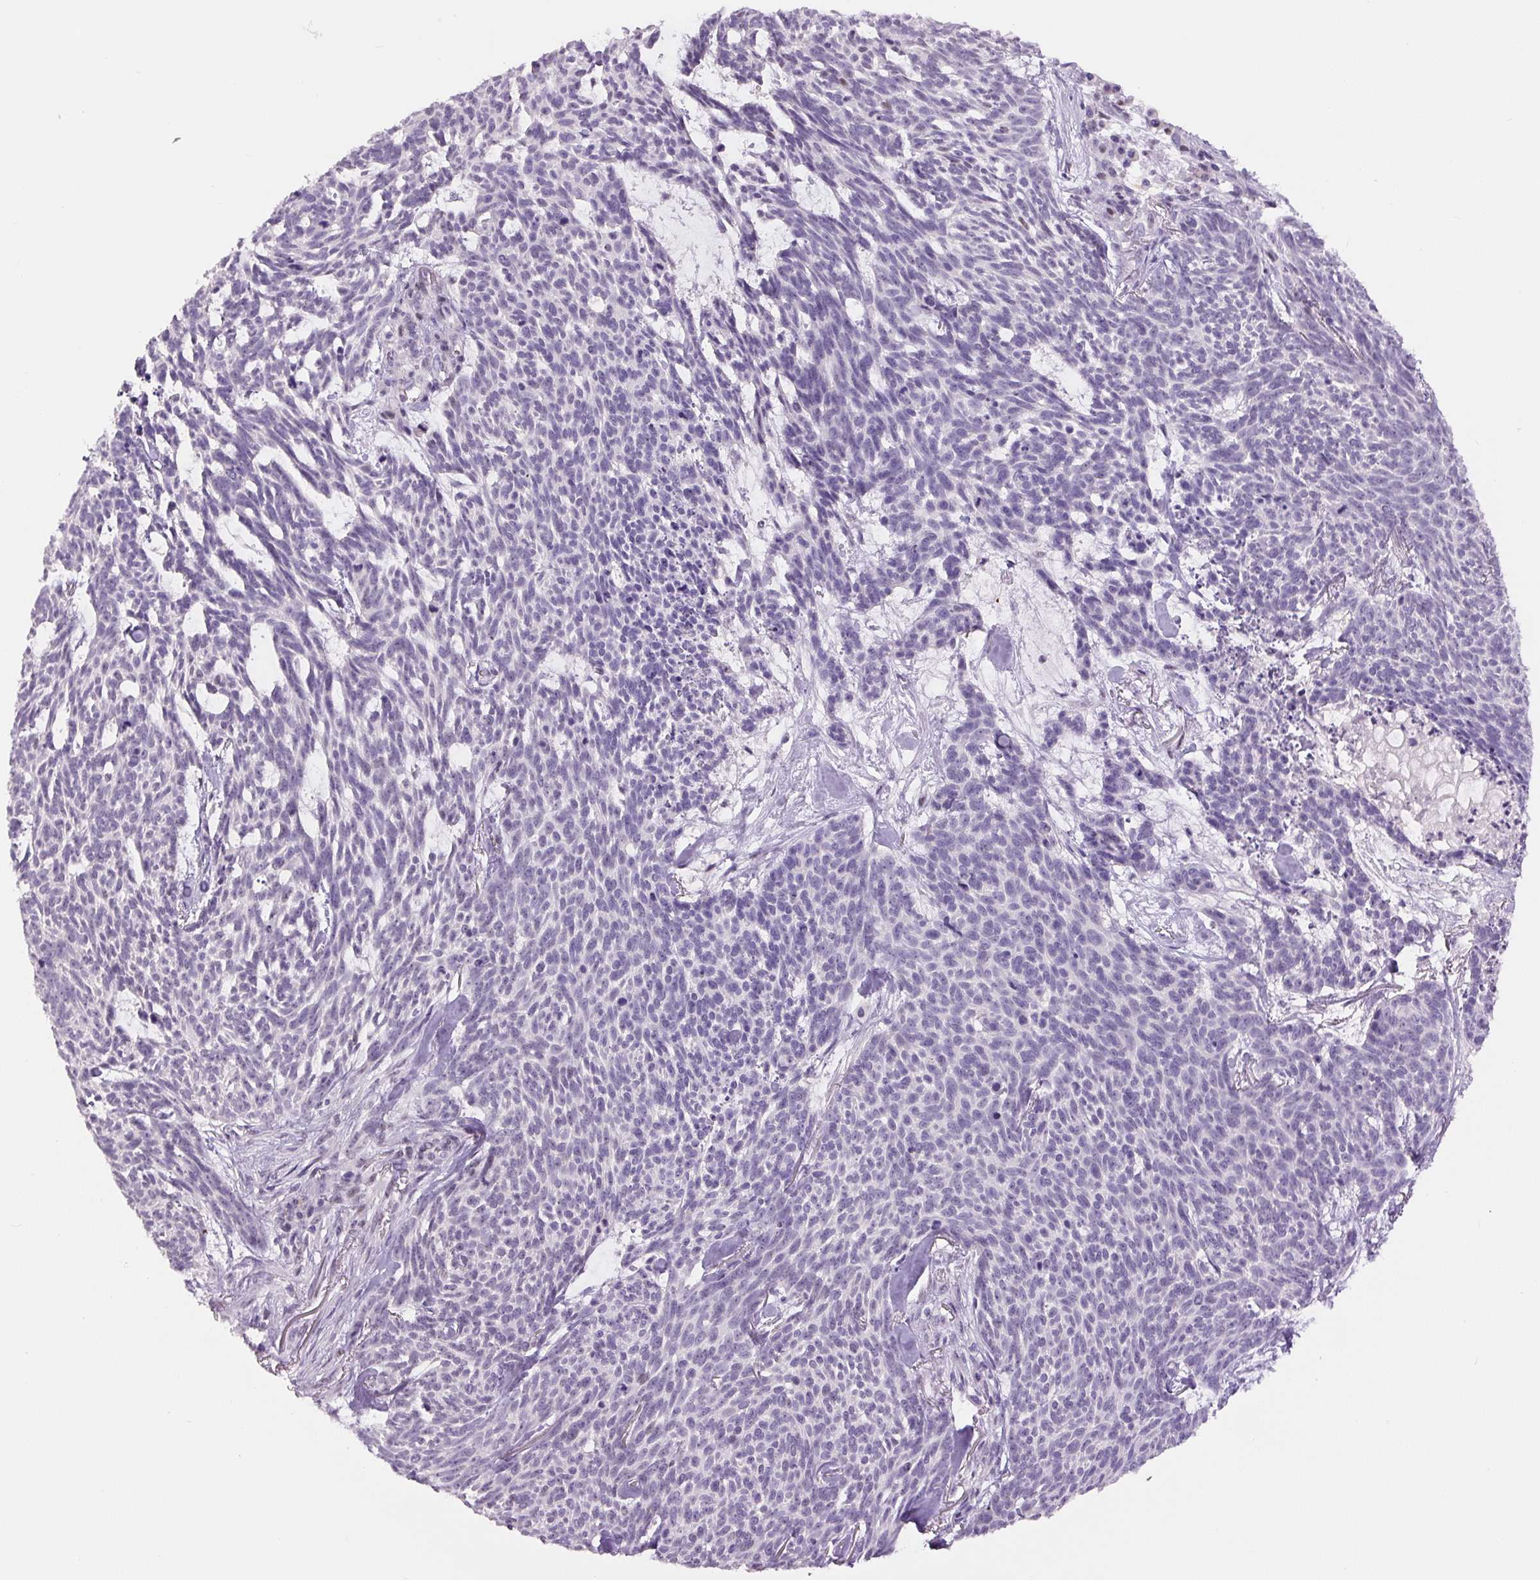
{"staining": {"intensity": "moderate", "quantity": "<25%", "location": "nuclear"}, "tissue": "skin cancer", "cell_type": "Tumor cells", "image_type": "cancer", "snomed": [{"axis": "morphology", "description": "Basal cell carcinoma"}, {"axis": "topography", "description": "Skin"}], "caption": "A high-resolution image shows immunohistochemistry staining of skin cancer (basal cell carcinoma), which reveals moderate nuclear expression in approximately <25% of tumor cells.", "gene": "SIX1", "patient": {"sex": "female", "age": 93}}